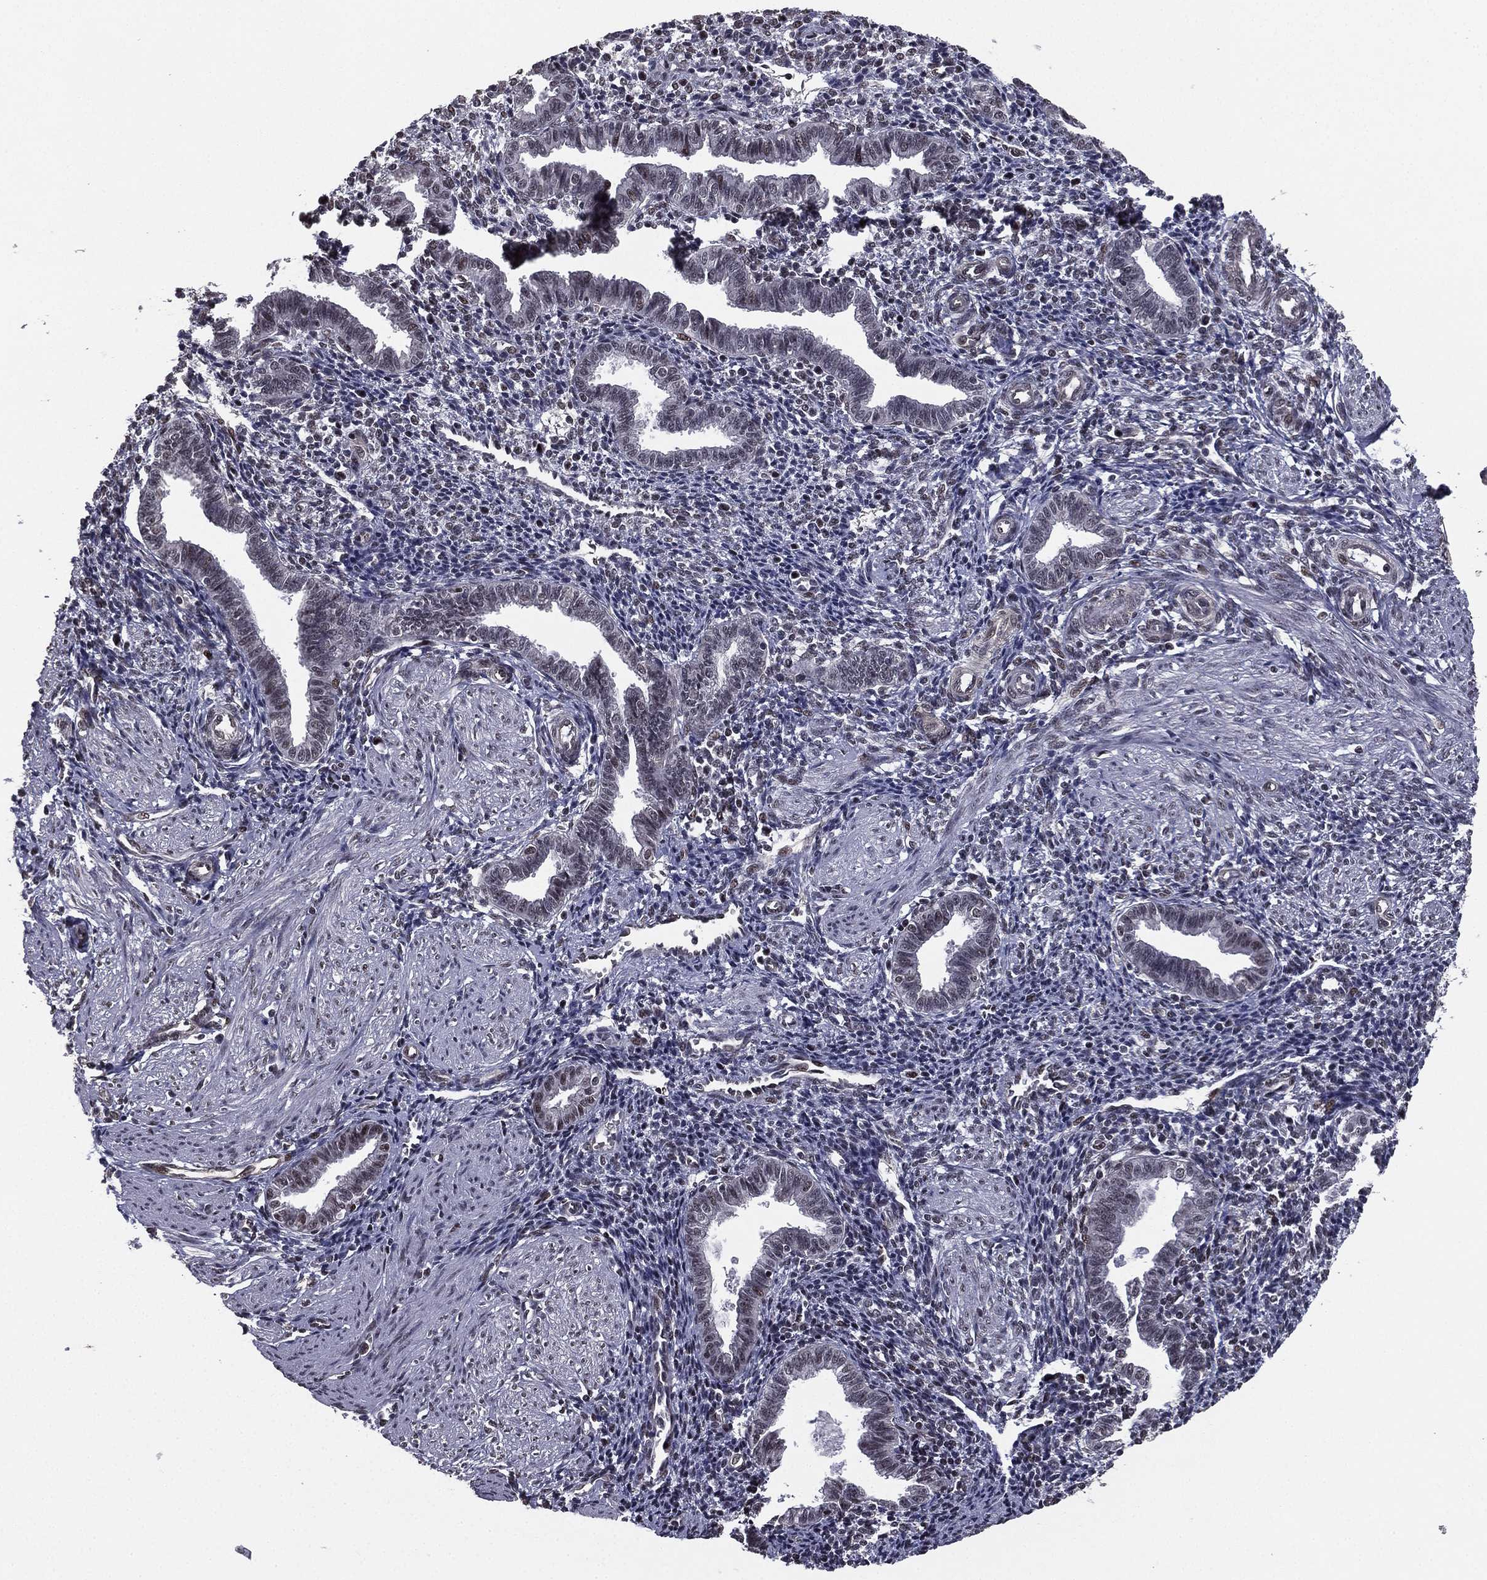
{"staining": {"intensity": "negative", "quantity": "none", "location": "none"}, "tissue": "endometrium", "cell_type": "Cells in endometrial stroma", "image_type": "normal", "snomed": [{"axis": "morphology", "description": "Normal tissue, NOS"}, {"axis": "topography", "description": "Endometrium"}], "caption": "This is an immunohistochemistry (IHC) image of normal human endometrium. There is no expression in cells in endometrial stroma.", "gene": "RARB", "patient": {"sex": "female", "age": 37}}